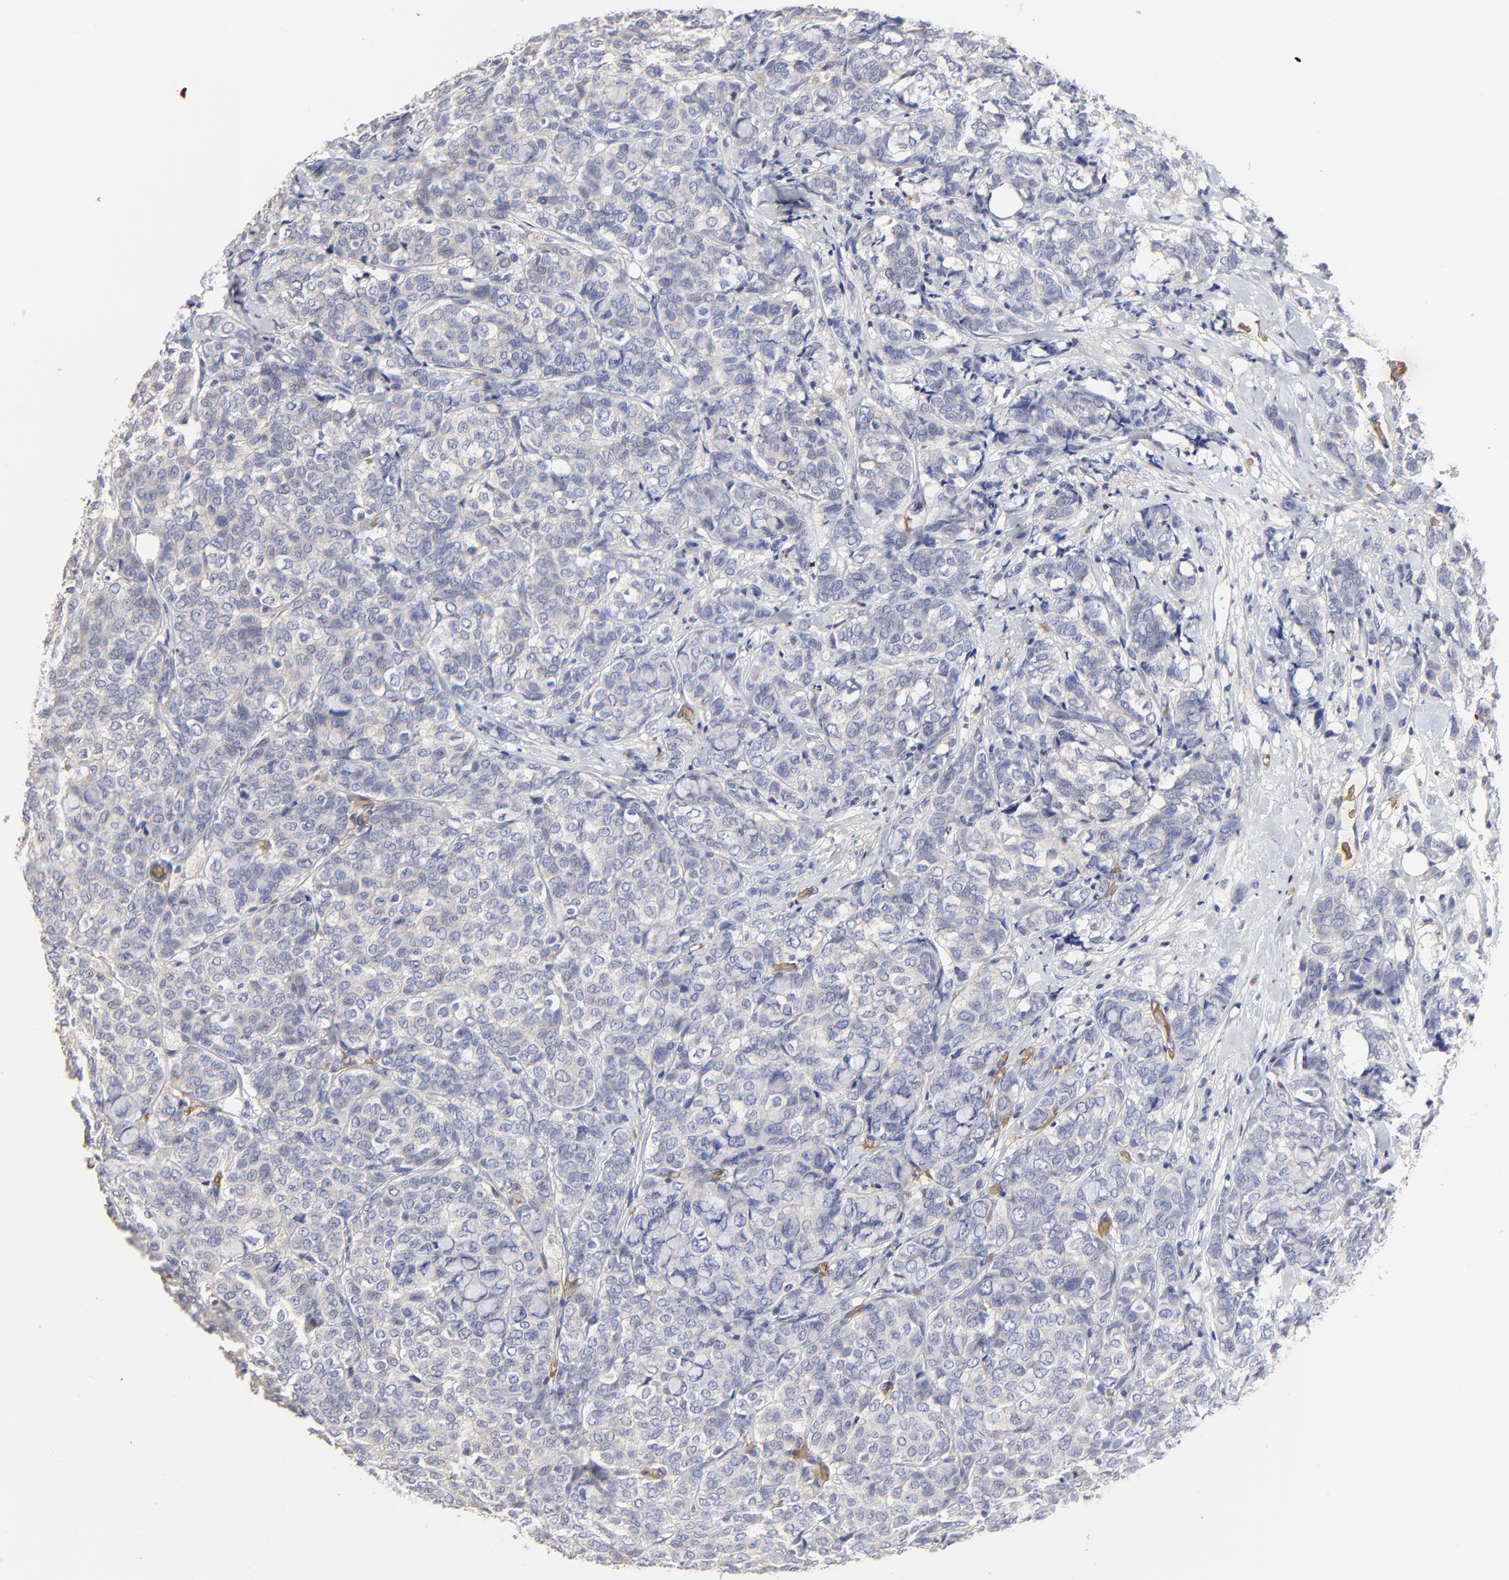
{"staining": {"intensity": "negative", "quantity": "none", "location": "none"}, "tissue": "breast cancer", "cell_type": "Tumor cells", "image_type": "cancer", "snomed": [{"axis": "morphology", "description": "Lobular carcinoma"}, {"axis": "topography", "description": "Breast"}], "caption": "Immunohistochemistry (IHC) photomicrograph of breast lobular carcinoma stained for a protein (brown), which displays no staining in tumor cells.", "gene": "PAG1", "patient": {"sex": "female", "age": 60}}